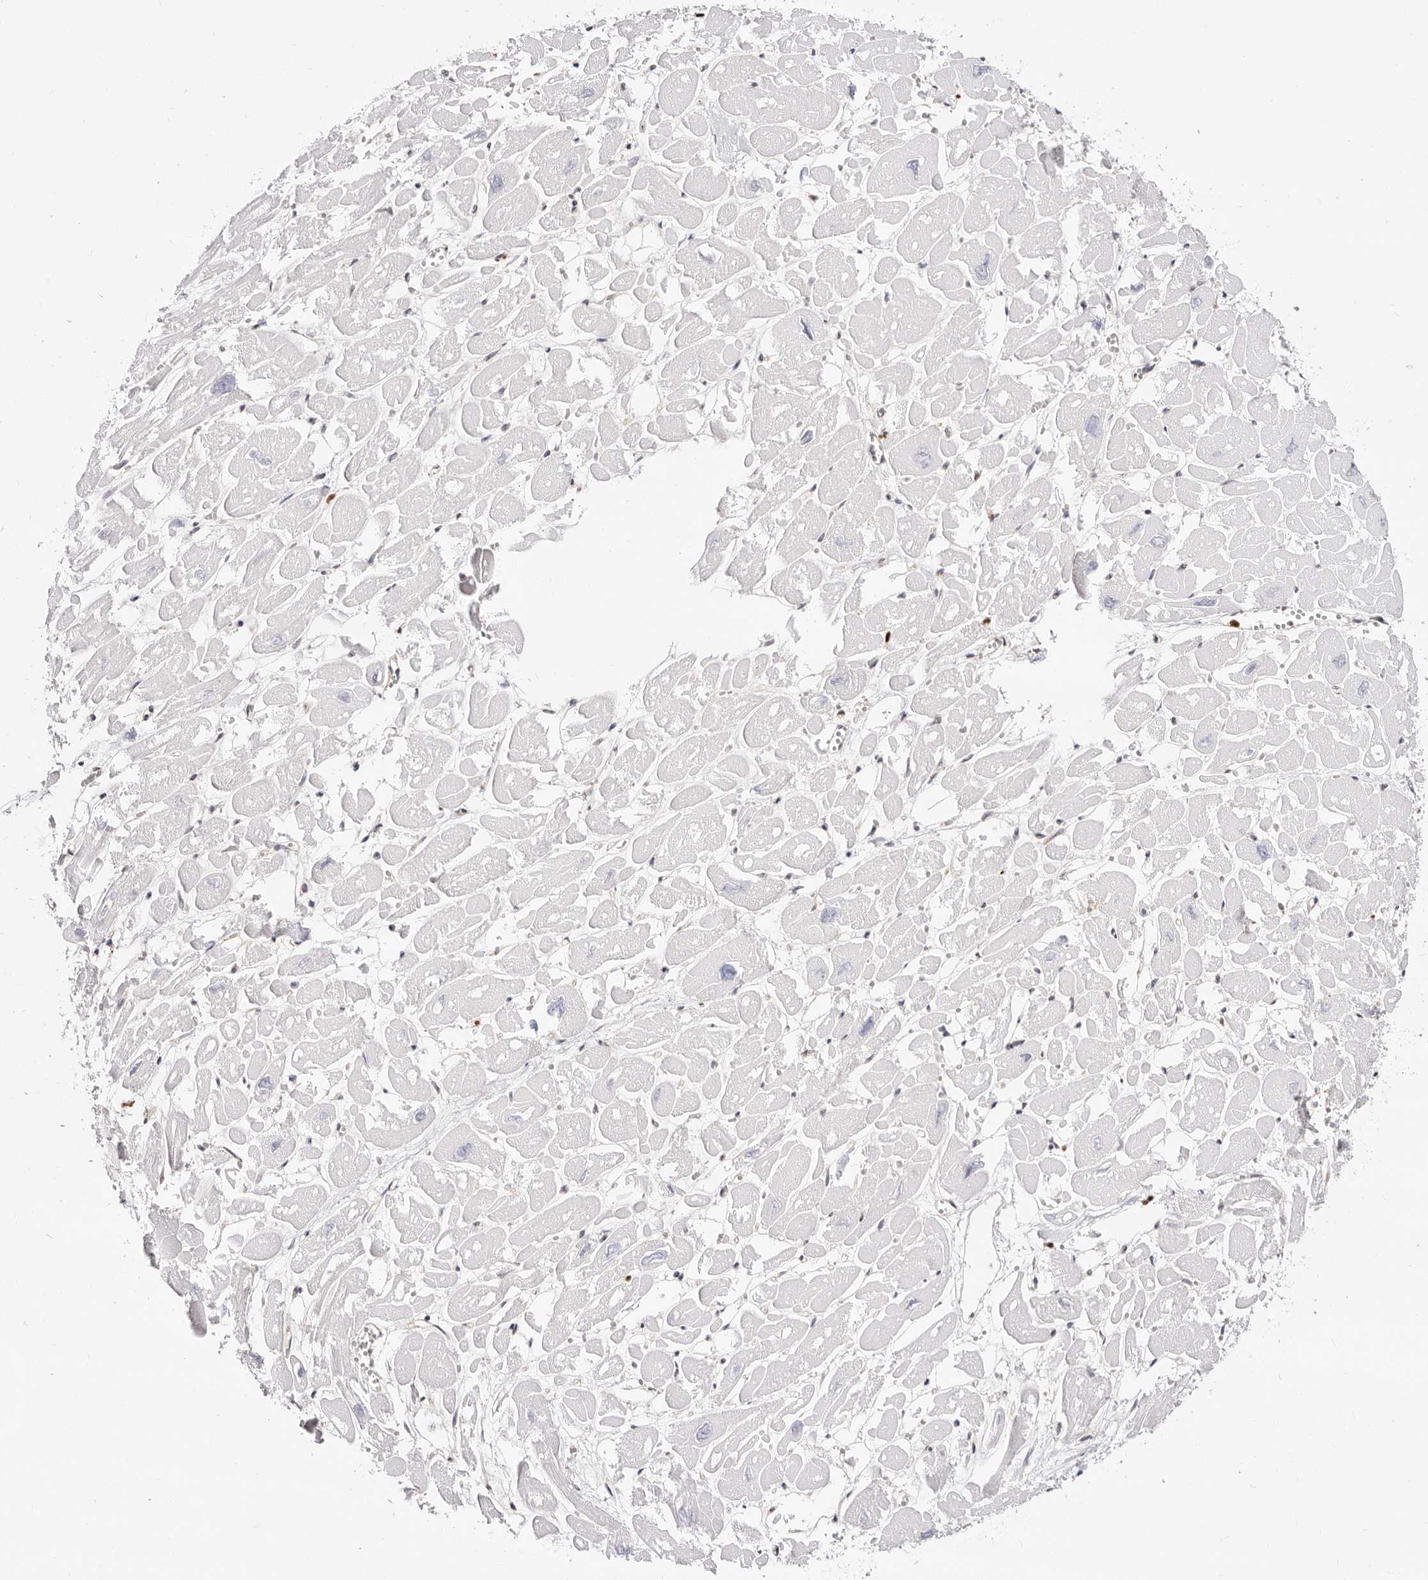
{"staining": {"intensity": "negative", "quantity": "none", "location": "none"}, "tissue": "heart muscle", "cell_type": "Cardiomyocytes", "image_type": "normal", "snomed": [{"axis": "morphology", "description": "Normal tissue, NOS"}, {"axis": "topography", "description": "Heart"}], "caption": "Photomicrograph shows no protein staining in cardiomyocytes of benign heart muscle. (IHC, brightfield microscopy, high magnification).", "gene": "TKT", "patient": {"sex": "male", "age": 54}}